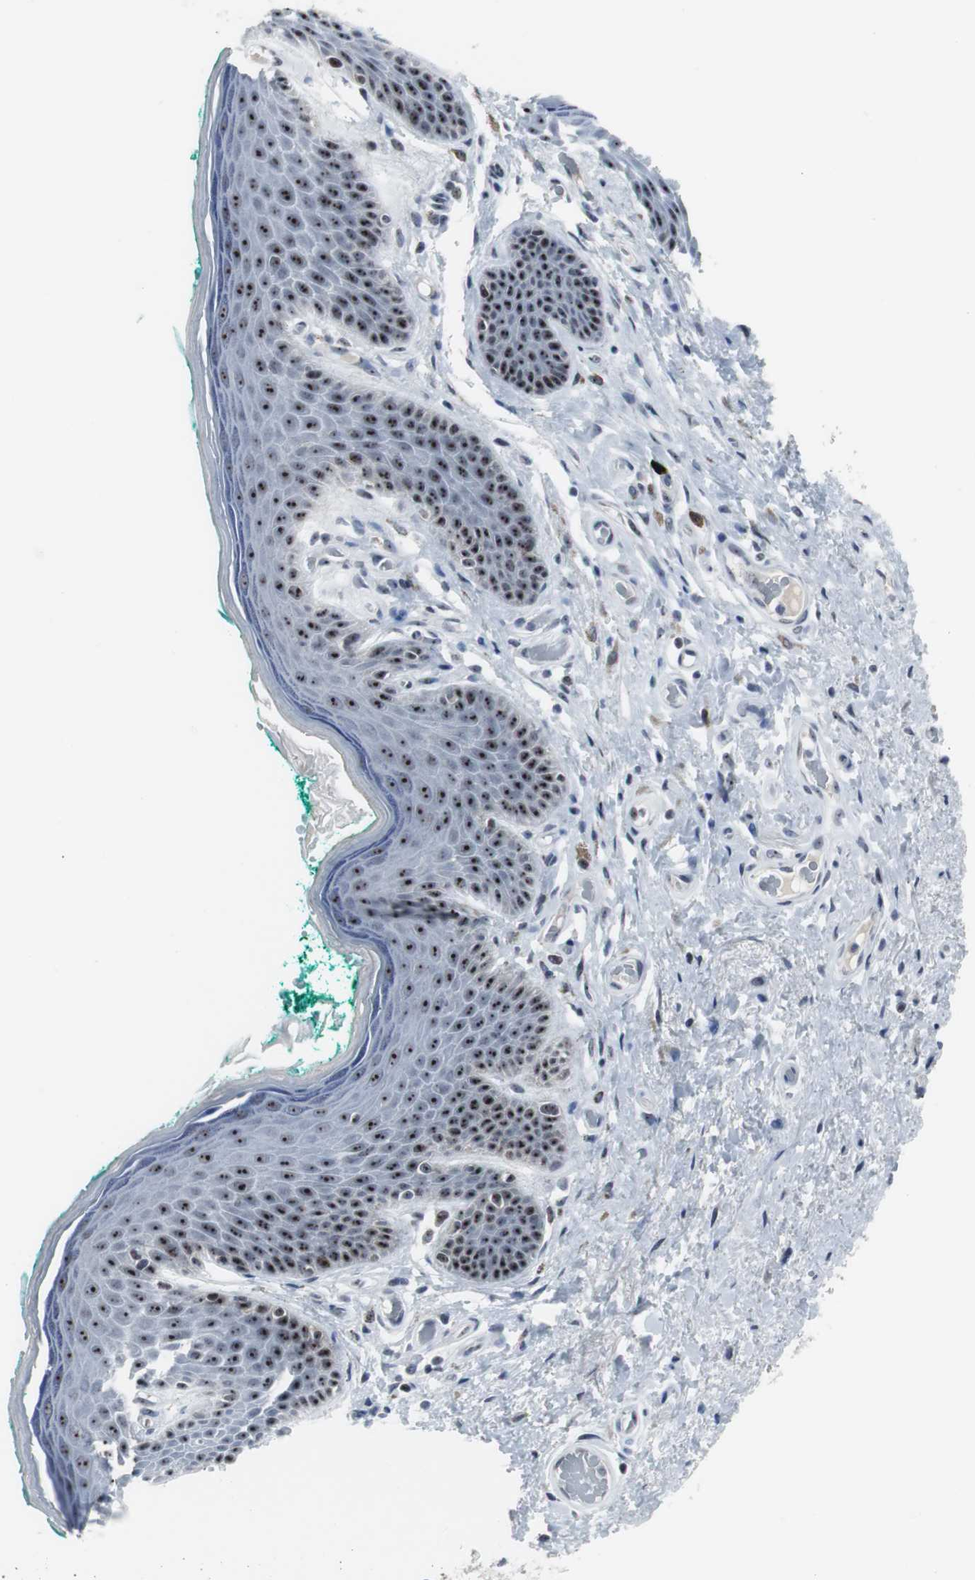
{"staining": {"intensity": "strong", "quantity": ">75%", "location": "nuclear"}, "tissue": "skin", "cell_type": "Epidermal cells", "image_type": "normal", "snomed": [{"axis": "morphology", "description": "Normal tissue, NOS"}, {"axis": "topography", "description": "Anal"}], "caption": "Normal skin was stained to show a protein in brown. There is high levels of strong nuclear staining in approximately >75% of epidermal cells.", "gene": "DOK1", "patient": {"sex": "male", "age": 74}}